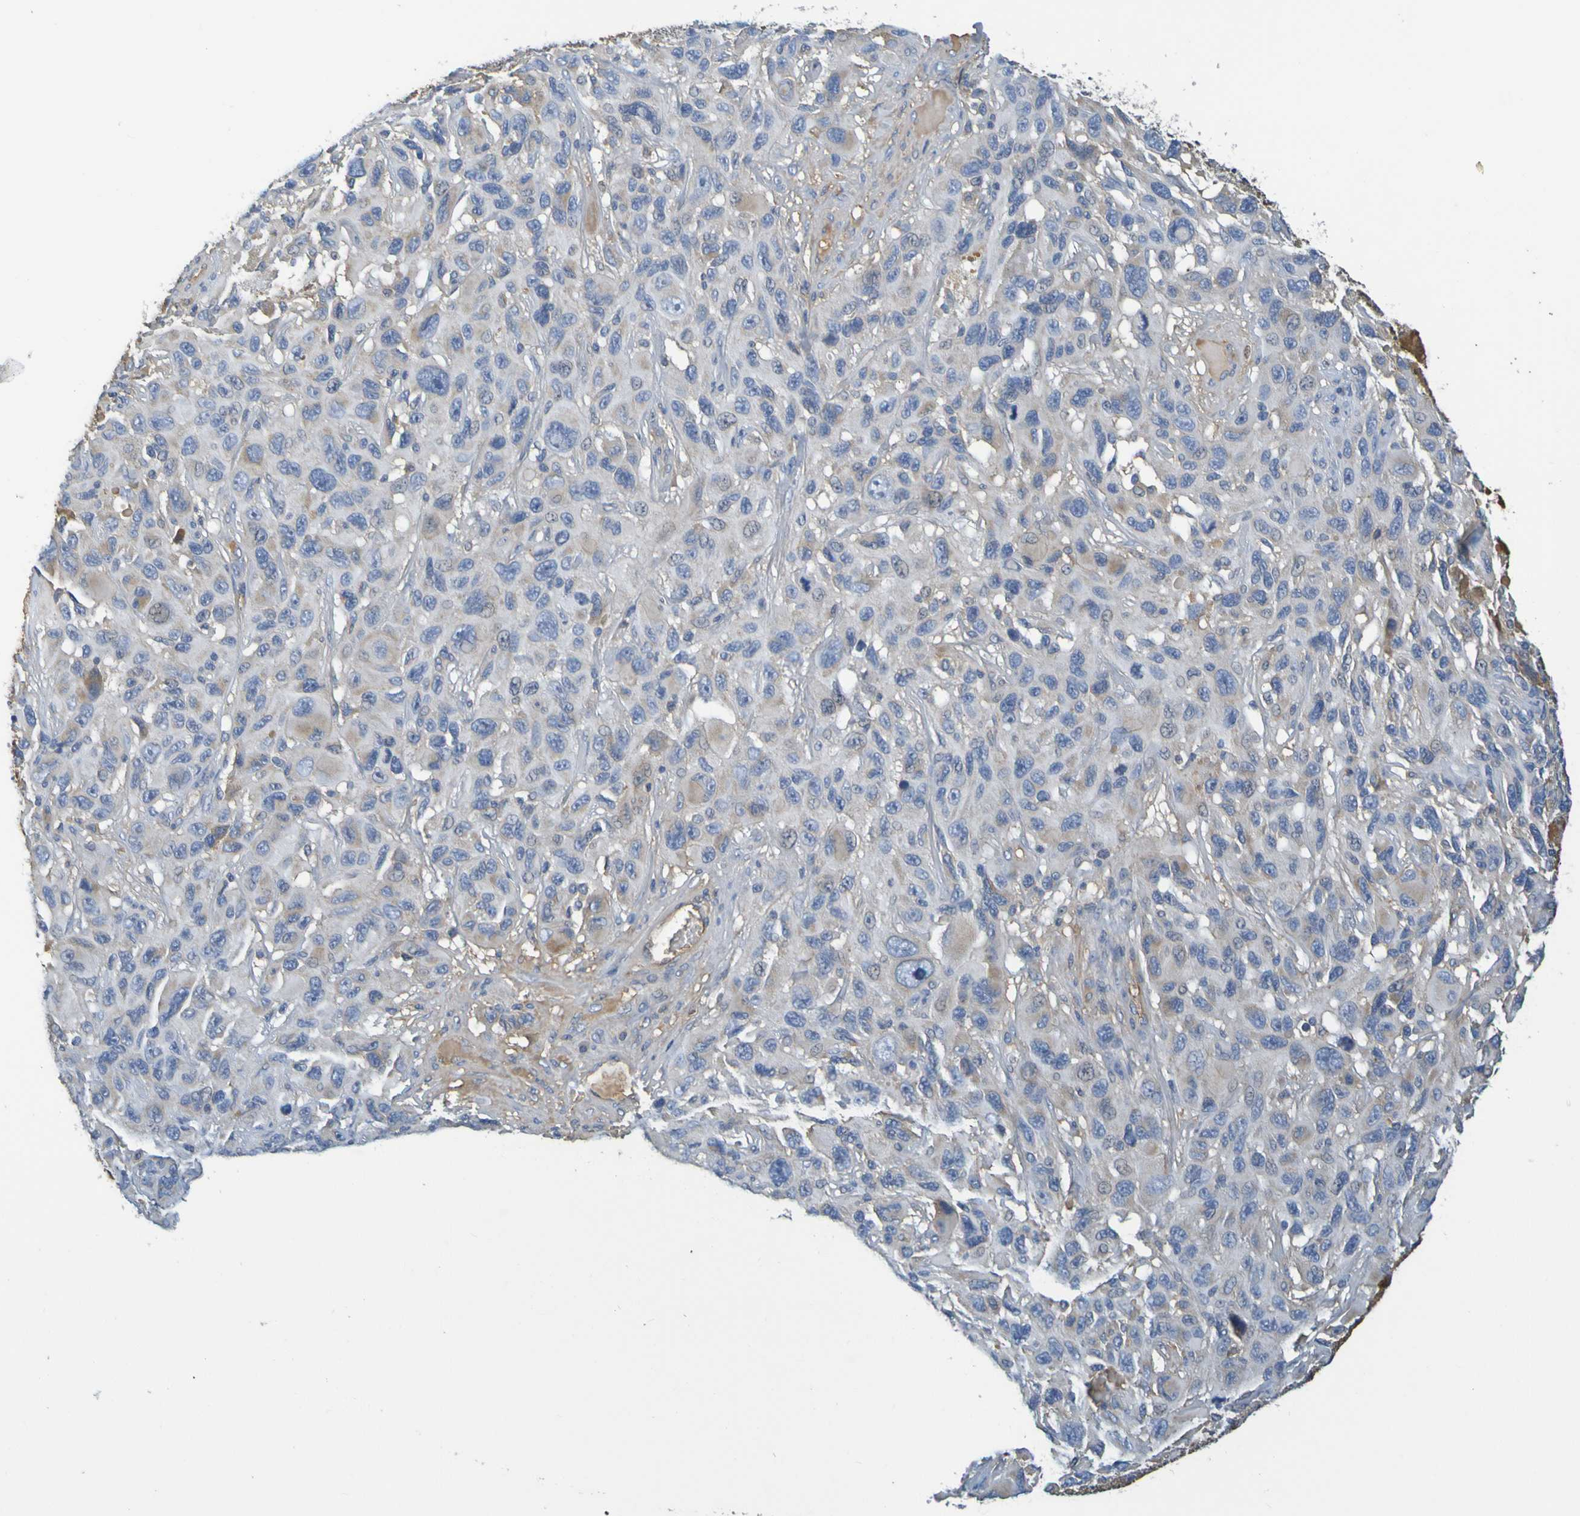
{"staining": {"intensity": "negative", "quantity": "none", "location": "none"}, "tissue": "melanoma", "cell_type": "Tumor cells", "image_type": "cancer", "snomed": [{"axis": "morphology", "description": "Malignant melanoma, NOS"}, {"axis": "topography", "description": "Skin"}], "caption": "Melanoma was stained to show a protein in brown. There is no significant staining in tumor cells. (DAB (3,3'-diaminobenzidine) immunohistochemistry with hematoxylin counter stain).", "gene": "C1QA", "patient": {"sex": "male", "age": 53}}